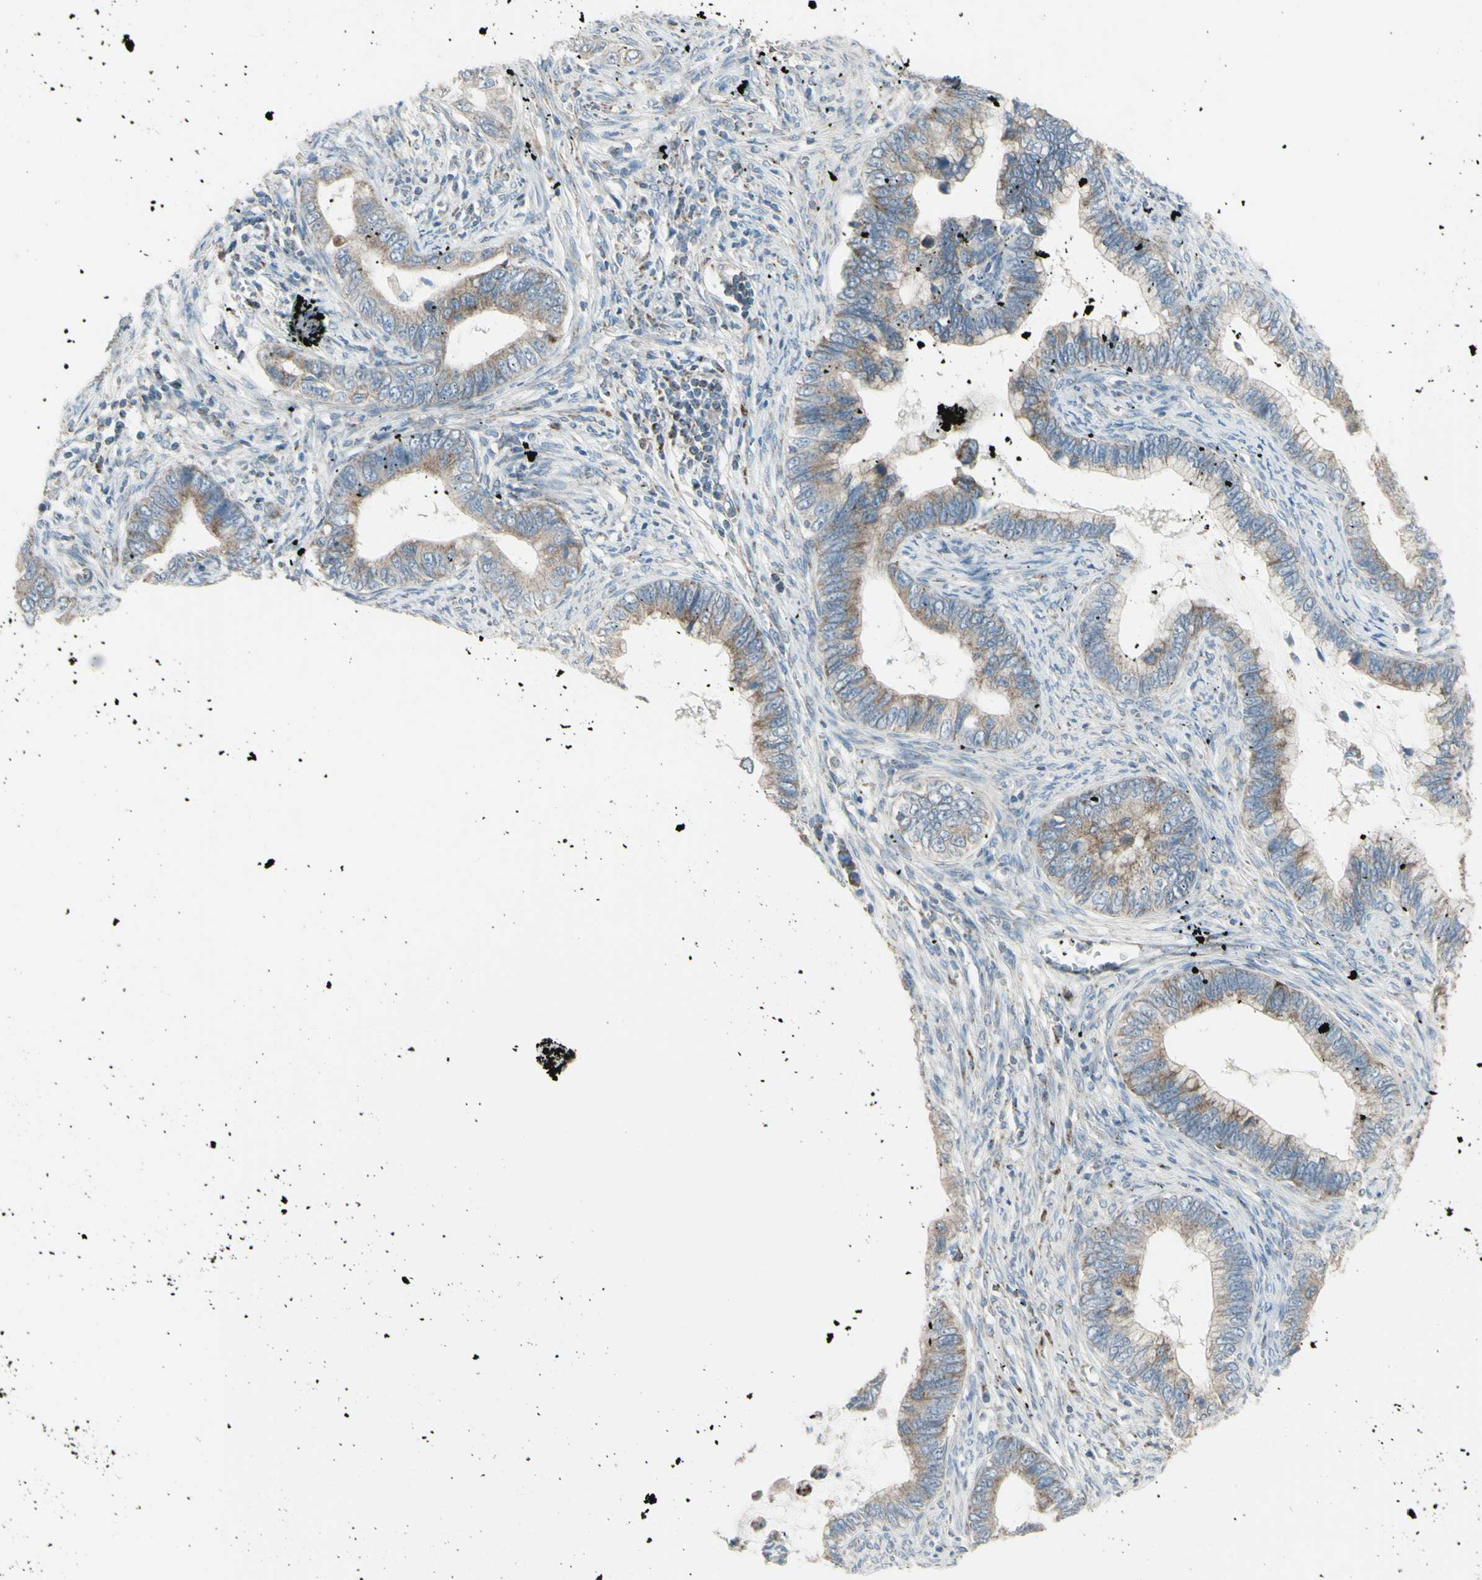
{"staining": {"intensity": "weak", "quantity": "25%-75%", "location": "cytoplasmic/membranous"}, "tissue": "cervical cancer", "cell_type": "Tumor cells", "image_type": "cancer", "snomed": [{"axis": "morphology", "description": "Adenocarcinoma, NOS"}, {"axis": "topography", "description": "Cervix"}], "caption": "A high-resolution photomicrograph shows IHC staining of adenocarcinoma (cervical), which shows weak cytoplasmic/membranous expression in approximately 25%-75% of tumor cells. Nuclei are stained in blue.", "gene": "FAM171B", "patient": {"sex": "female", "age": 44}}